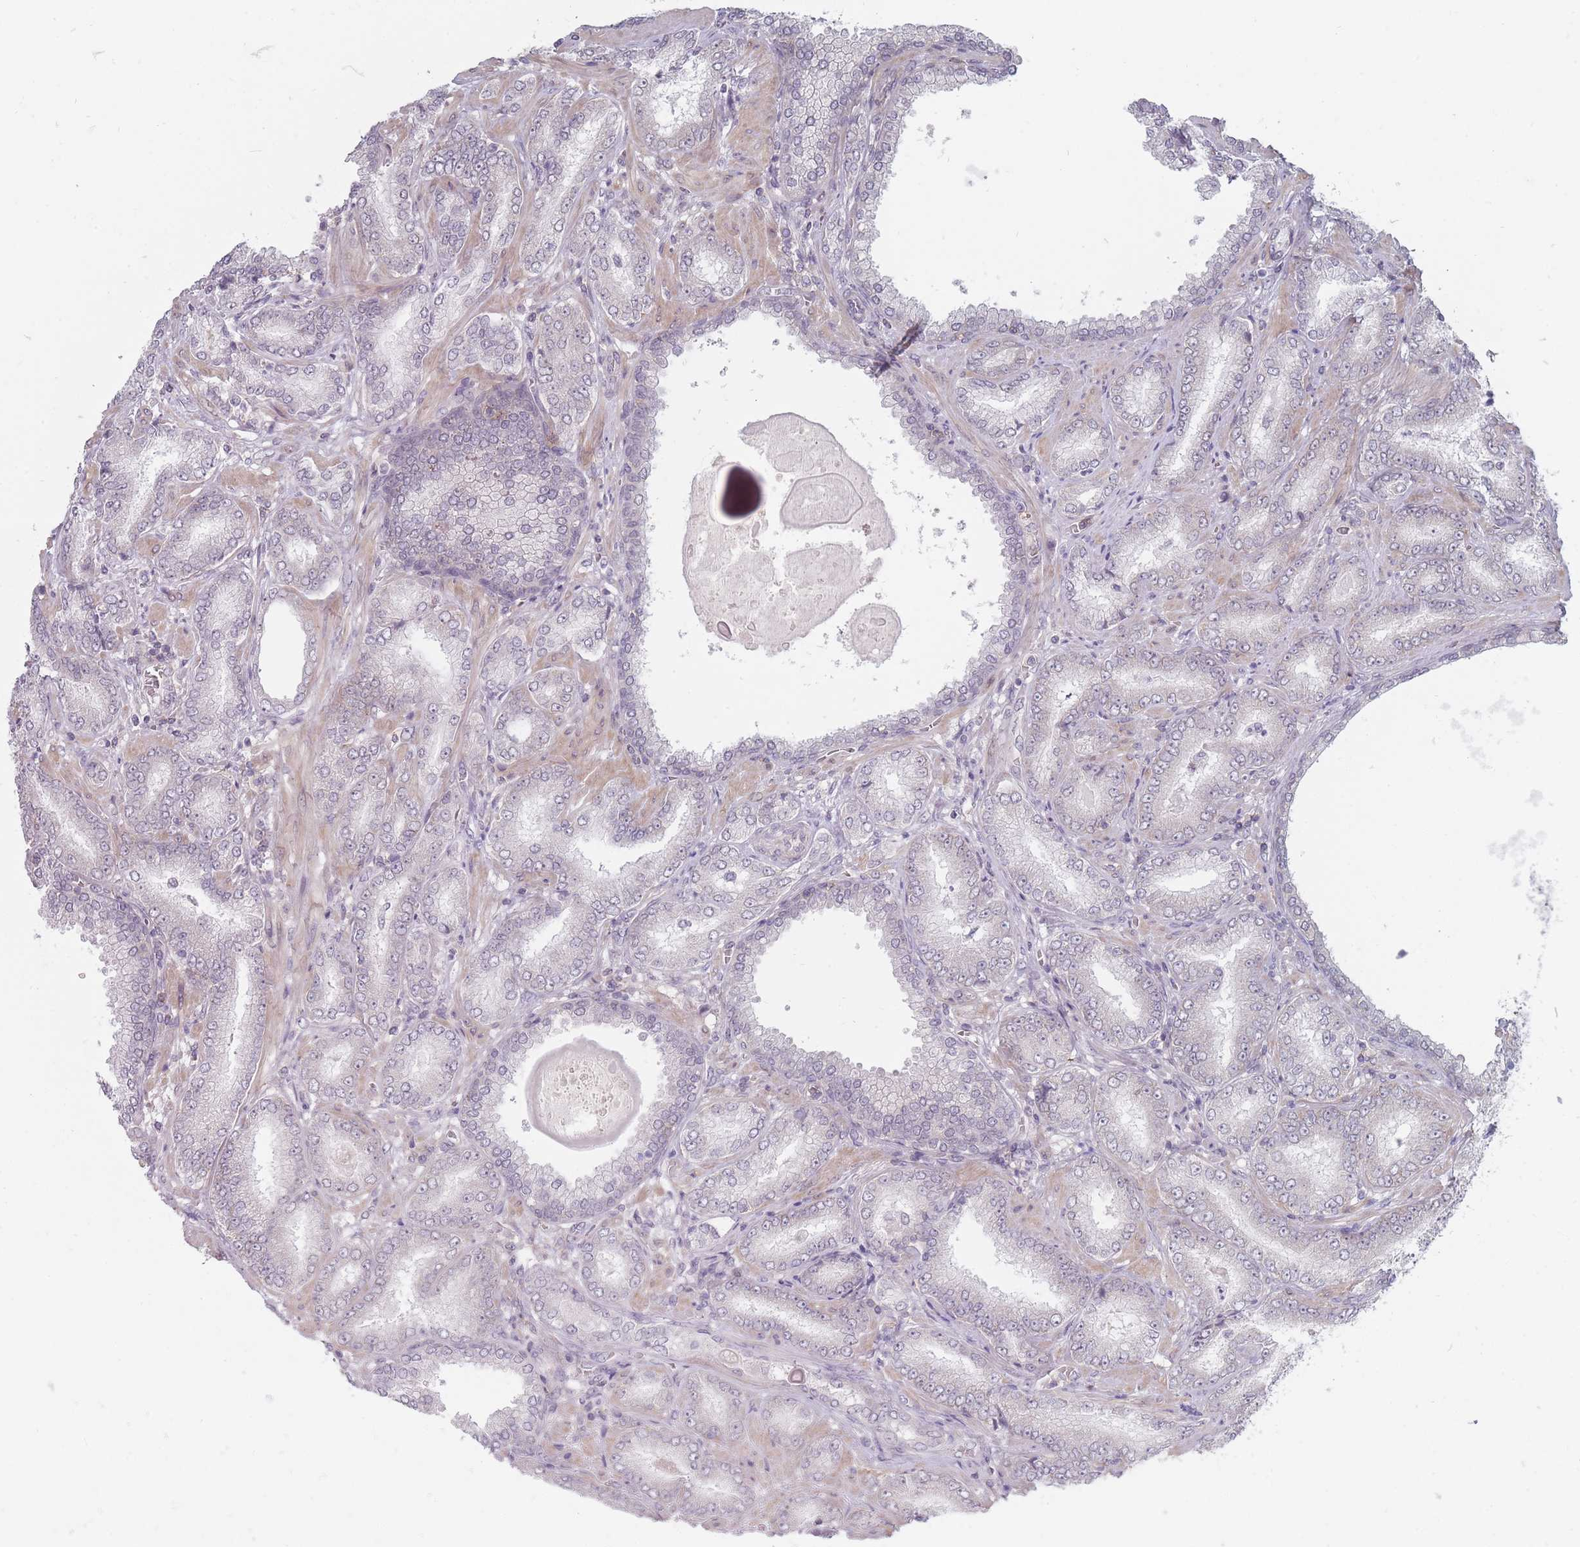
{"staining": {"intensity": "negative", "quantity": "none", "location": "none"}, "tissue": "prostate cancer", "cell_type": "Tumor cells", "image_type": "cancer", "snomed": [{"axis": "morphology", "description": "Adenocarcinoma, High grade"}, {"axis": "topography", "description": "Prostate"}], "caption": "The immunohistochemistry (IHC) photomicrograph has no significant positivity in tumor cells of adenocarcinoma (high-grade) (prostate) tissue. (DAB IHC with hematoxylin counter stain).", "gene": "PCDH12", "patient": {"sex": "male", "age": 72}}